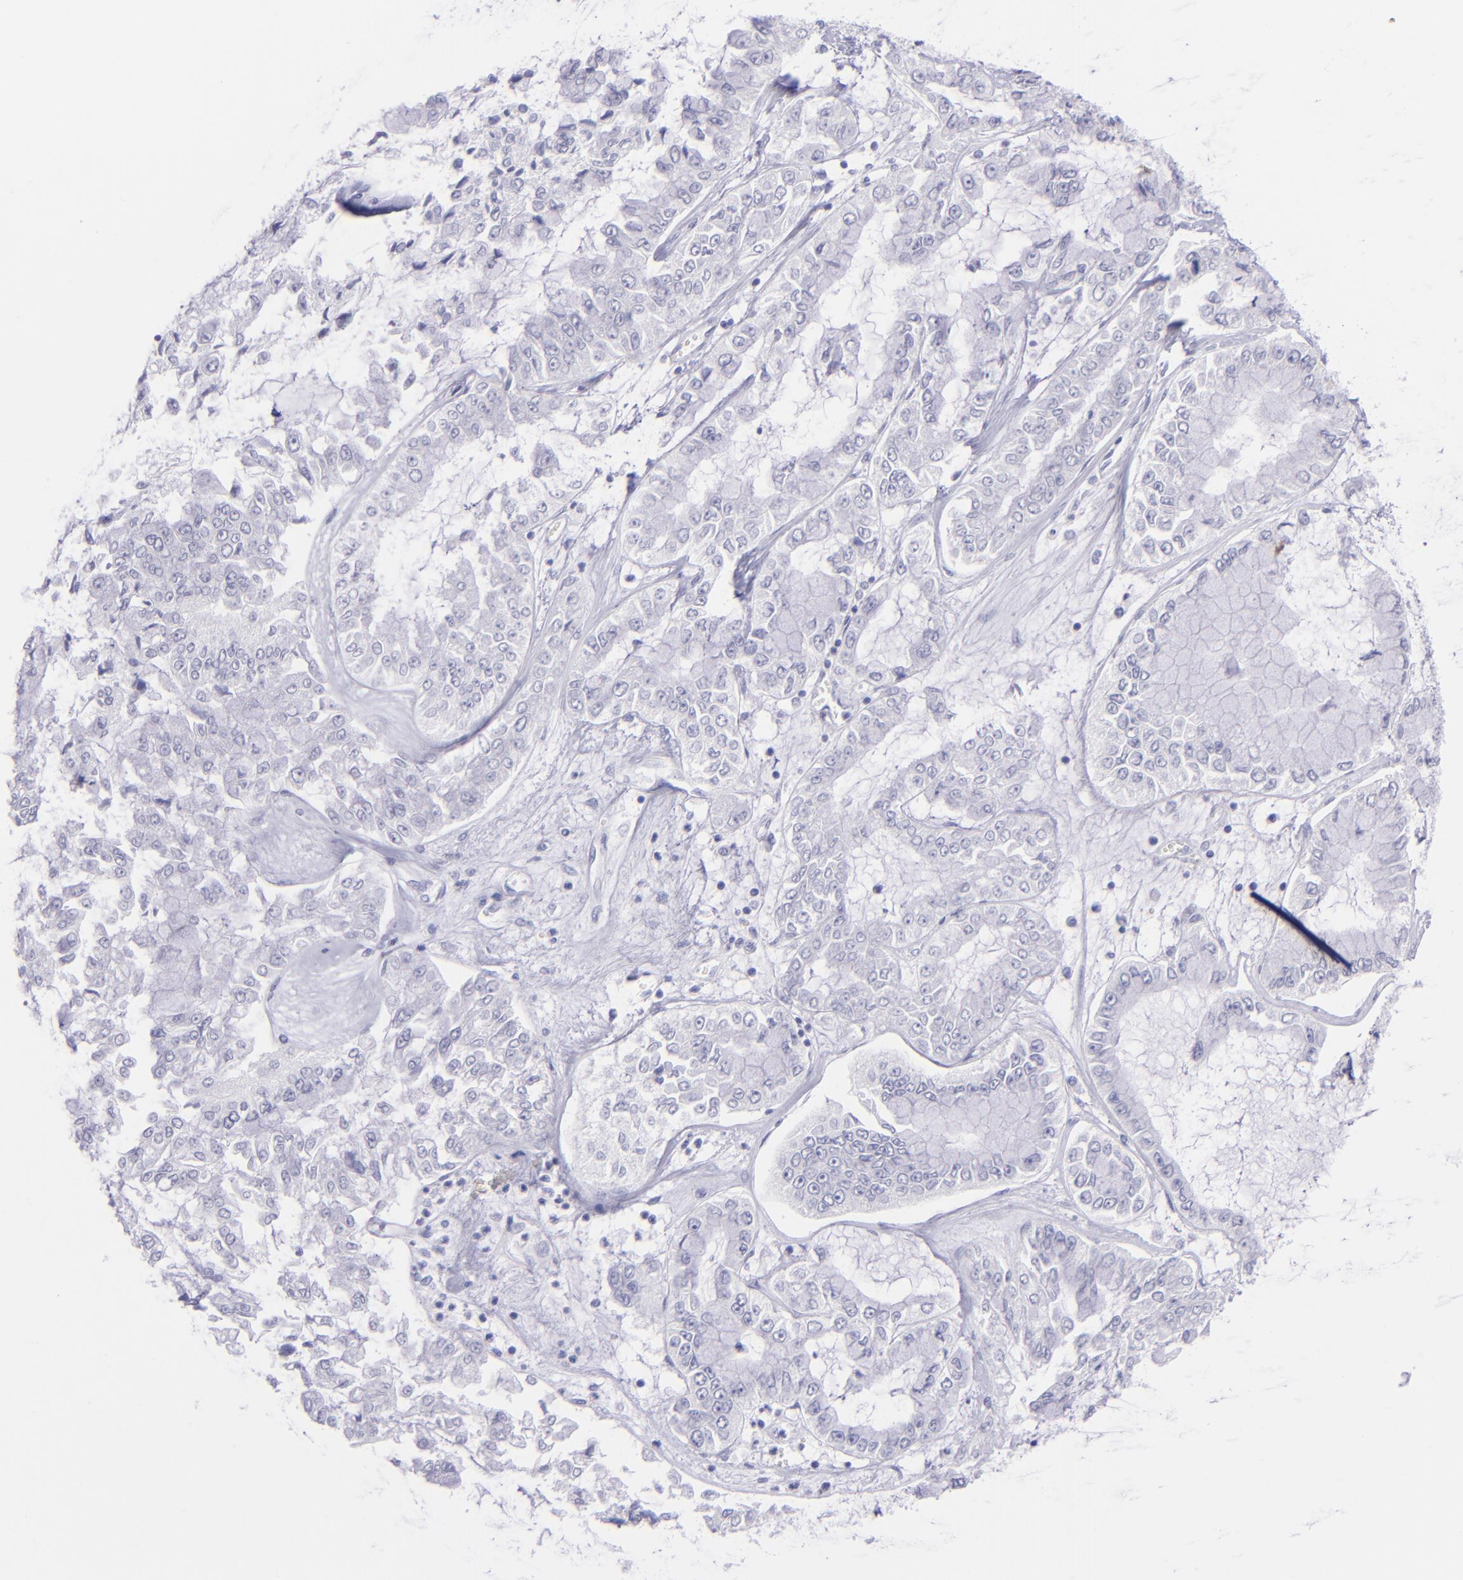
{"staining": {"intensity": "negative", "quantity": "none", "location": "none"}, "tissue": "liver cancer", "cell_type": "Tumor cells", "image_type": "cancer", "snomed": [{"axis": "morphology", "description": "Cholangiocarcinoma"}, {"axis": "topography", "description": "Liver"}], "caption": "Immunohistochemistry (IHC) of human liver cancer (cholangiocarcinoma) shows no staining in tumor cells.", "gene": "CNP", "patient": {"sex": "female", "age": 79}}